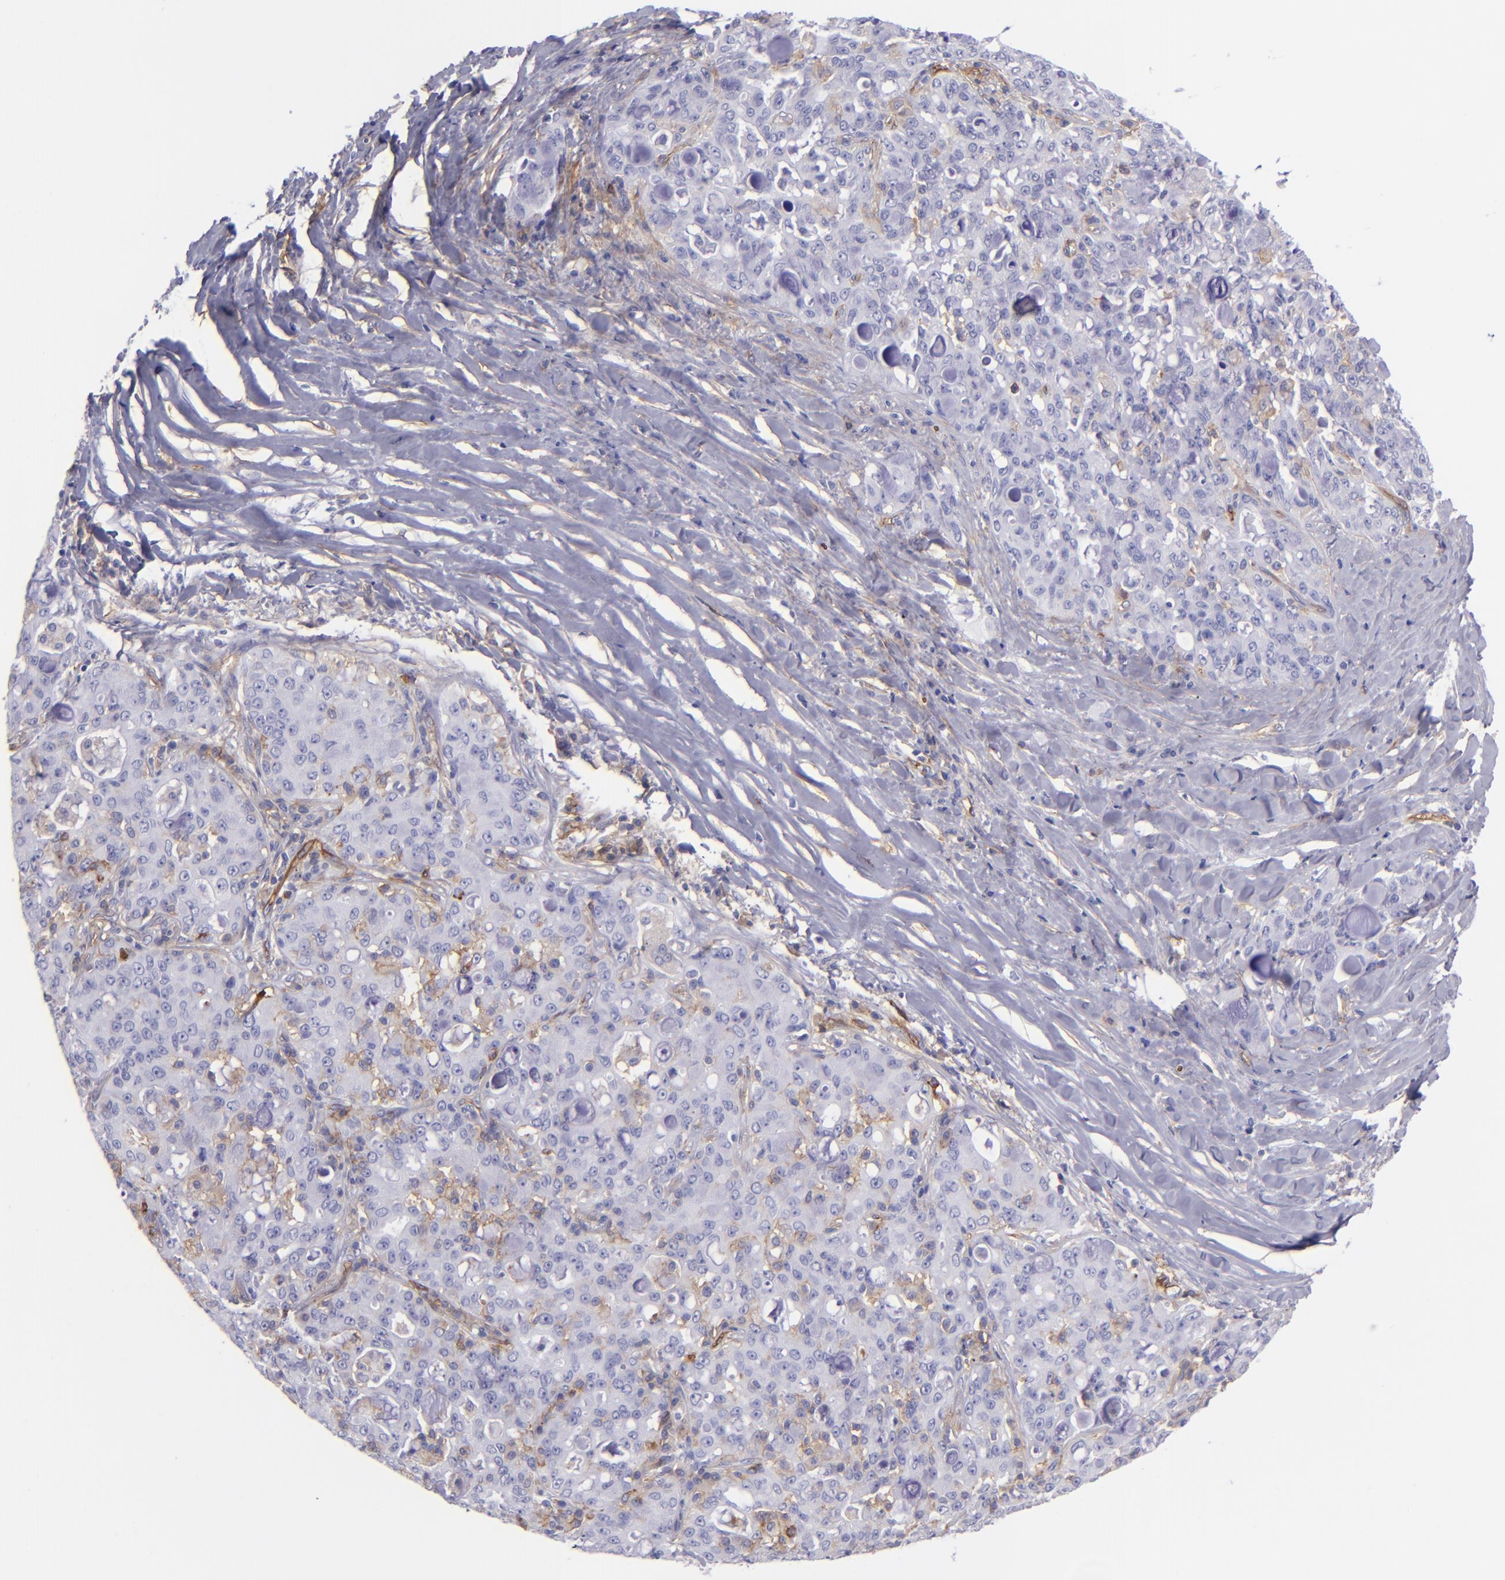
{"staining": {"intensity": "weak", "quantity": "<25%", "location": "cytoplasmic/membranous"}, "tissue": "lung cancer", "cell_type": "Tumor cells", "image_type": "cancer", "snomed": [{"axis": "morphology", "description": "Adenocarcinoma, NOS"}, {"axis": "topography", "description": "Lung"}], "caption": "A high-resolution histopathology image shows immunohistochemistry staining of lung adenocarcinoma, which shows no significant staining in tumor cells. The staining was performed using DAB to visualize the protein expression in brown, while the nuclei were stained in blue with hematoxylin (Magnification: 20x).", "gene": "ENTPD1", "patient": {"sex": "female", "age": 44}}